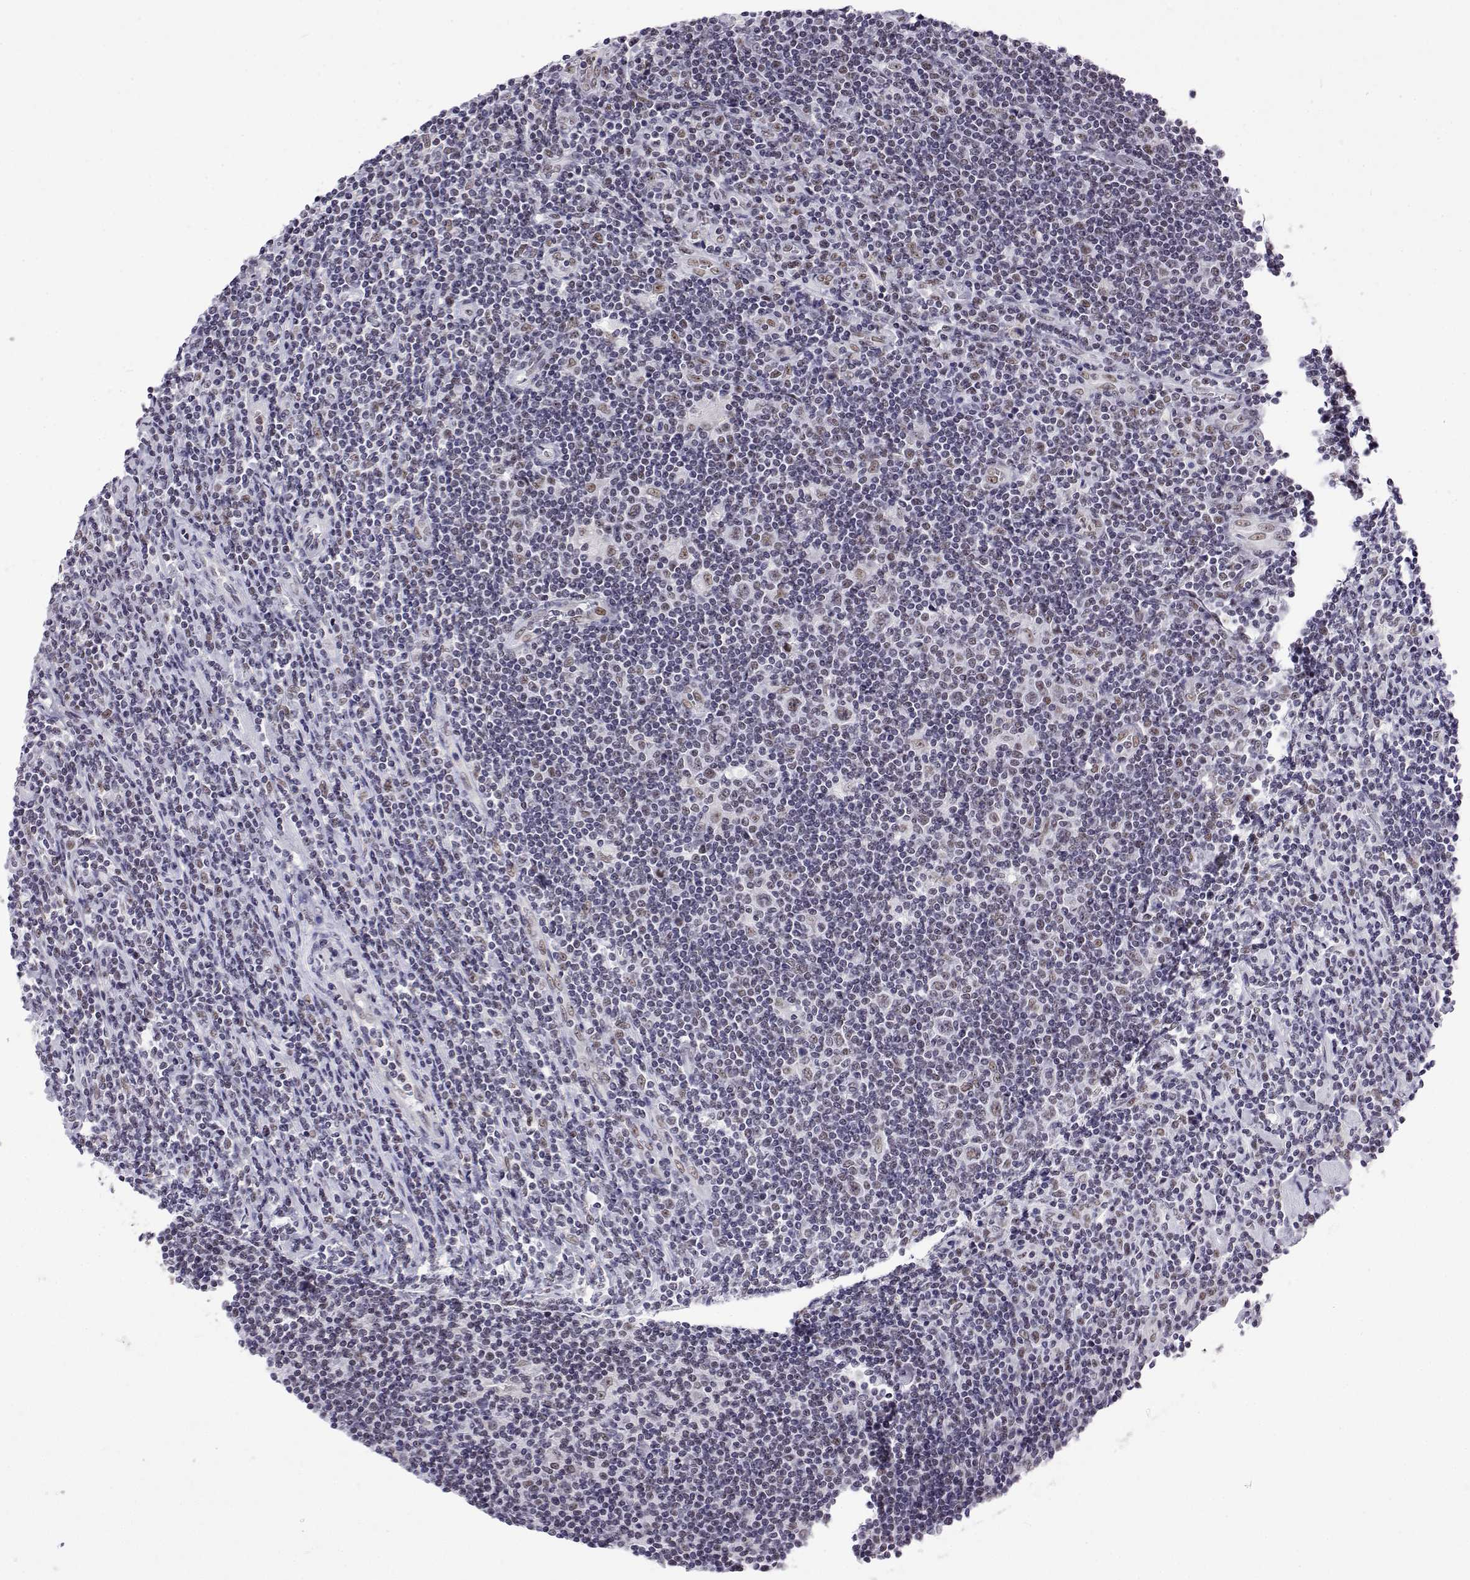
{"staining": {"intensity": "weak", "quantity": "25%-75%", "location": "nuclear"}, "tissue": "lymphoma", "cell_type": "Tumor cells", "image_type": "cancer", "snomed": [{"axis": "morphology", "description": "Hodgkin's disease, NOS"}, {"axis": "topography", "description": "Lymph node"}], "caption": "The histopathology image demonstrates a brown stain indicating the presence of a protein in the nuclear of tumor cells in lymphoma.", "gene": "POLDIP3", "patient": {"sex": "male", "age": 40}}